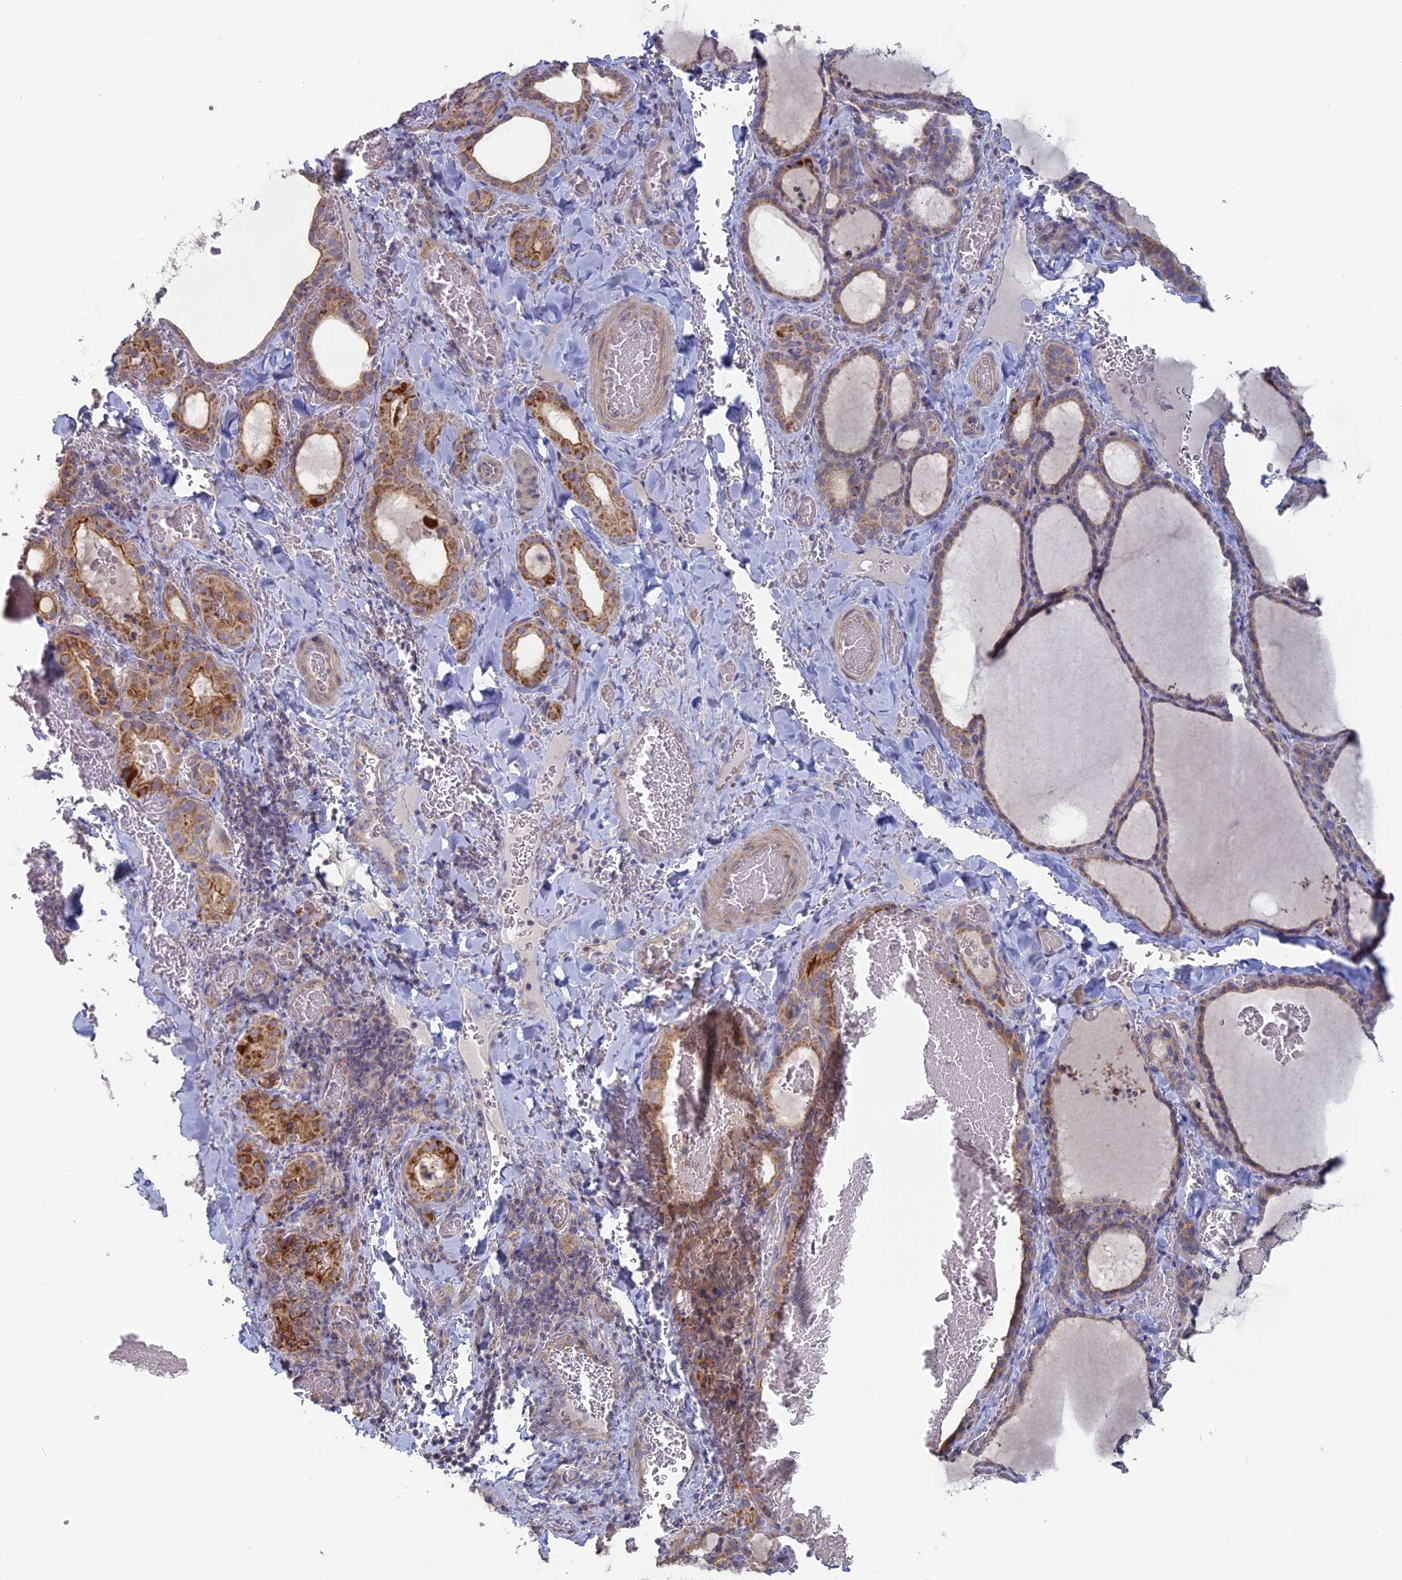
{"staining": {"intensity": "moderate", "quantity": "25%-75%", "location": "cytoplasmic/membranous"}, "tissue": "thyroid gland", "cell_type": "Glandular cells", "image_type": "normal", "snomed": [{"axis": "morphology", "description": "Normal tissue, NOS"}, {"axis": "topography", "description": "Thyroid gland"}], "caption": "Thyroid gland stained with immunohistochemistry exhibits moderate cytoplasmic/membranous positivity in about 25%-75% of glandular cells.", "gene": "TBC1D30", "patient": {"sex": "female", "age": 39}}